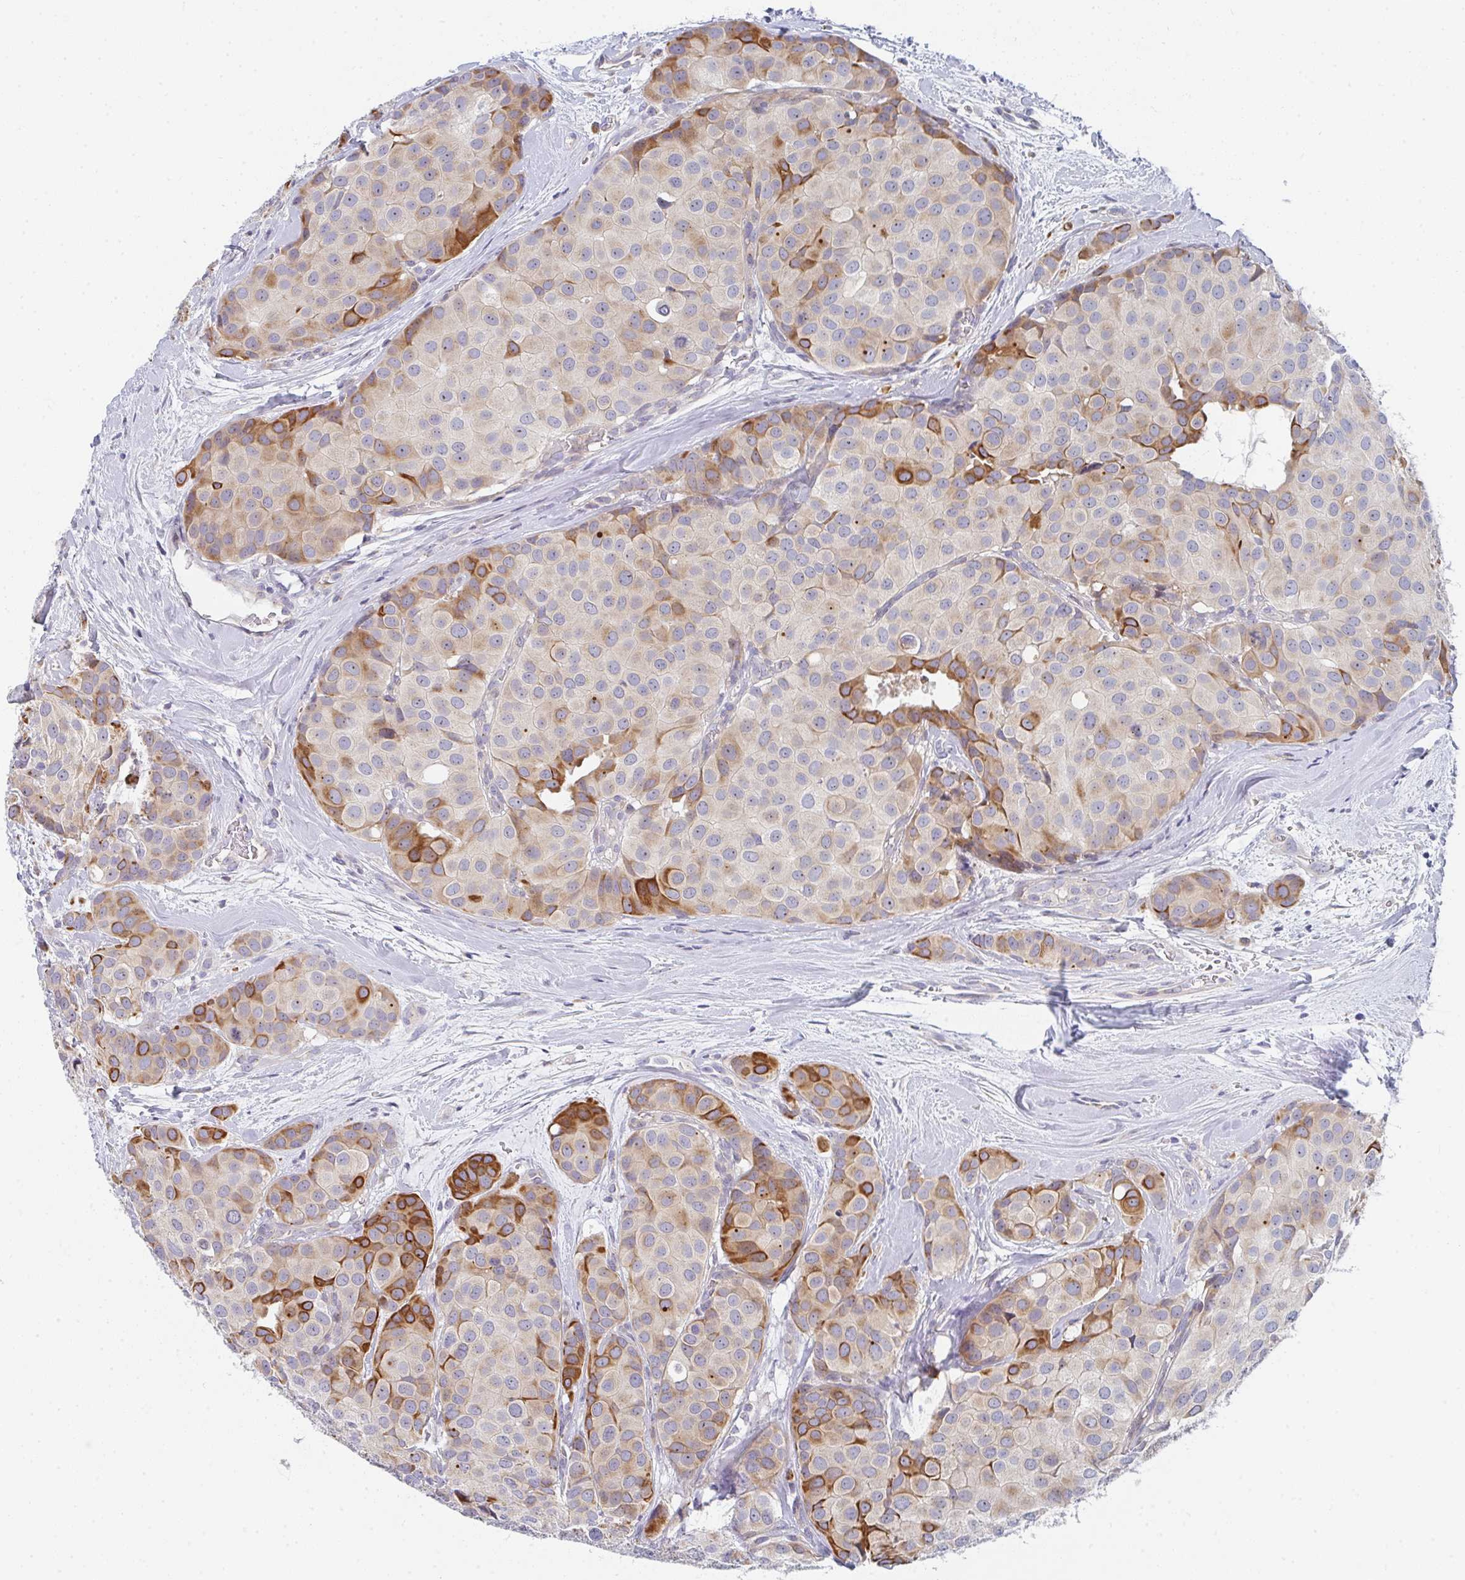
{"staining": {"intensity": "strong", "quantity": "<25%", "location": "cytoplasmic/membranous"}, "tissue": "breast cancer", "cell_type": "Tumor cells", "image_type": "cancer", "snomed": [{"axis": "morphology", "description": "Duct carcinoma"}, {"axis": "topography", "description": "Breast"}], "caption": "There is medium levels of strong cytoplasmic/membranous expression in tumor cells of breast cancer (invasive ductal carcinoma), as demonstrated by immunohistochemical staining (brown color).", "gene": "KLHL33", "patient": {"sex": "female", "age": 70}}